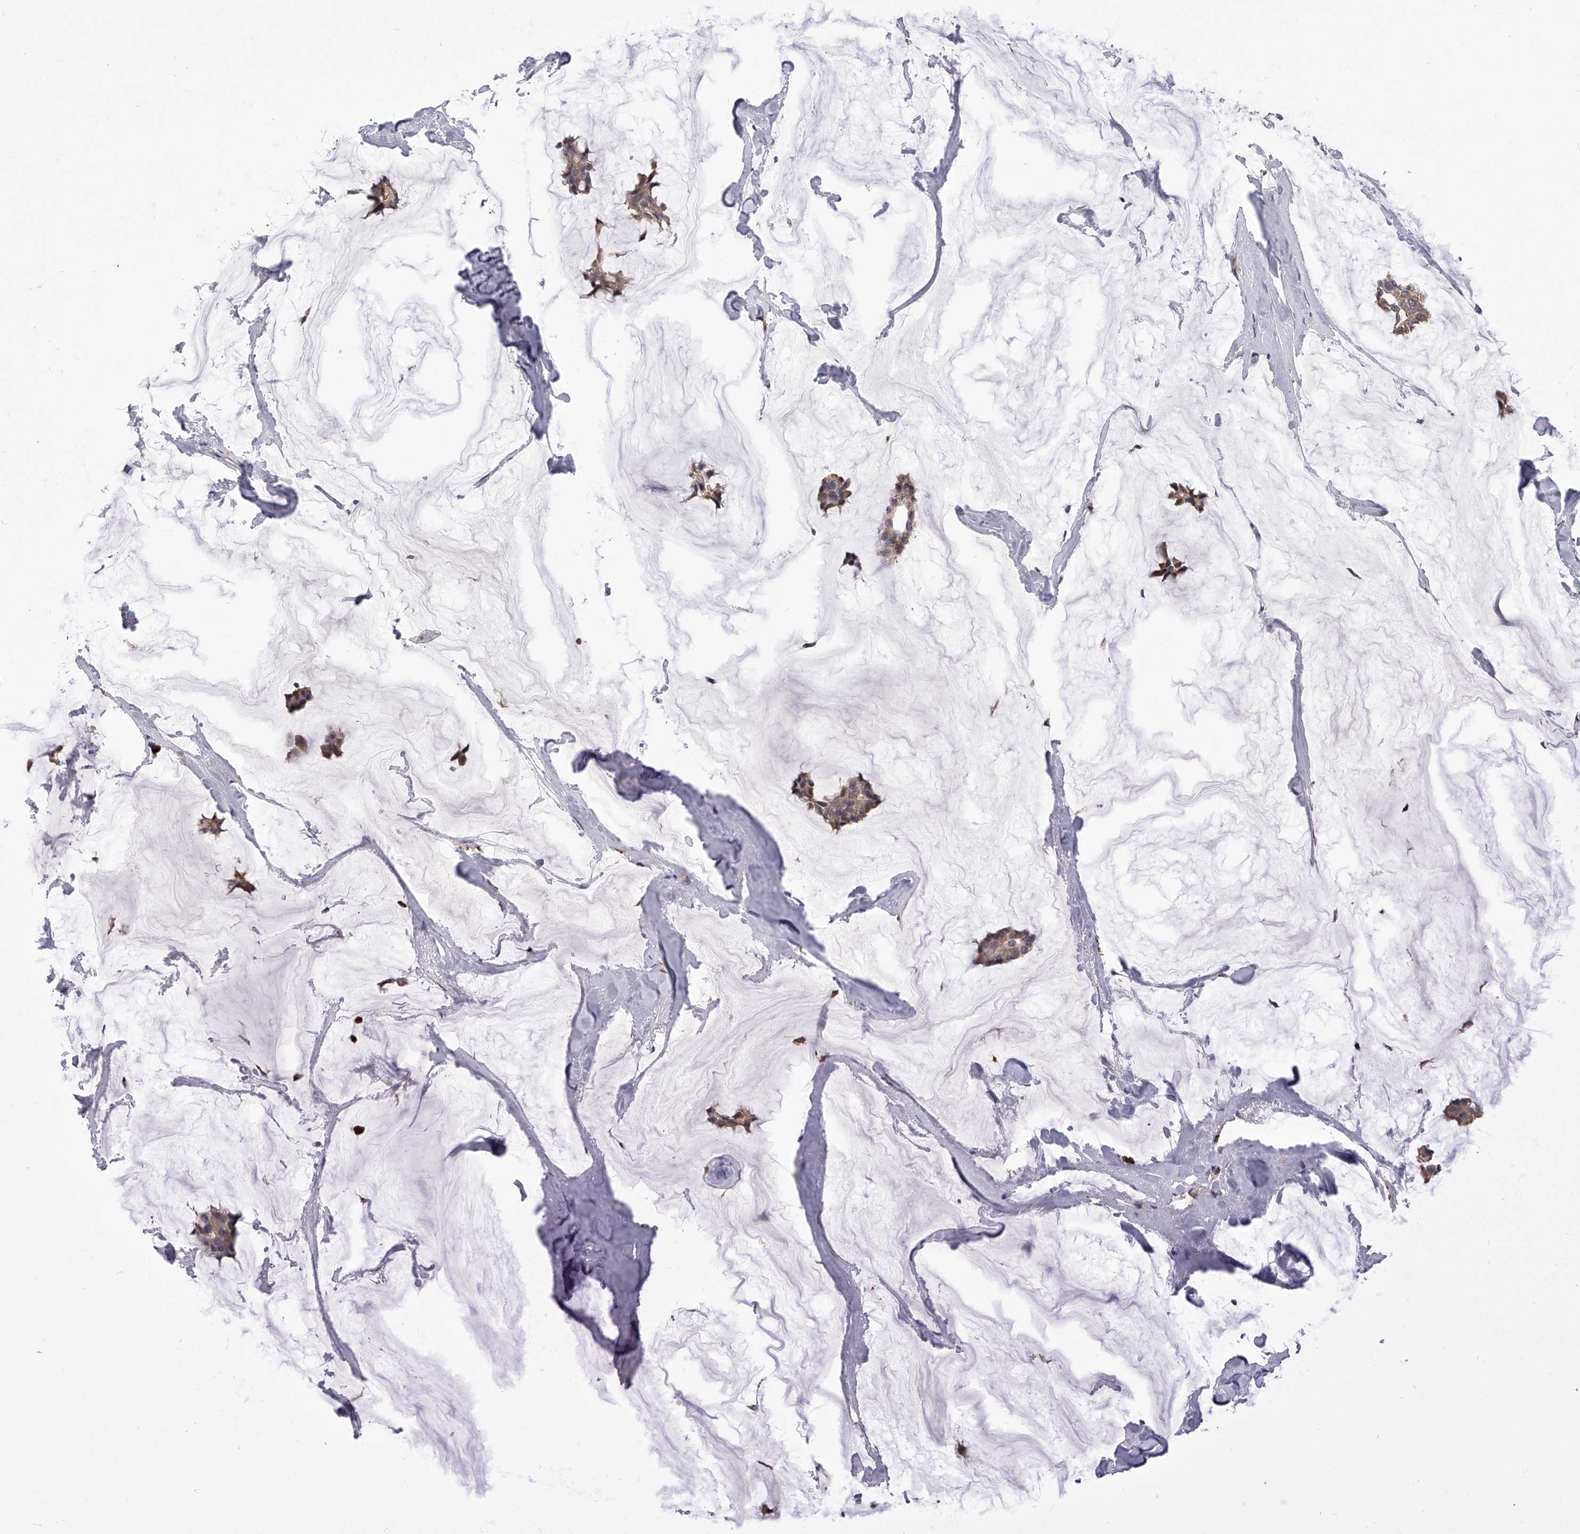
{"staining": {"intensity": "weak", "quantity": "25%-75%", "location": "cytoplasmic/membranous"}, "tissue": "breast cancer", "cell_type": "Tumor cells", "image_type": "cancer", "snomed": [{"axis": "morphology", "description": "Duct carcinoma"}, {"axis": "topography", "description": "Breast"}], "caption": "Breast cancer stained with IHC reveals weak cytoplasmic/membranous expression in about 25%-75% of tumor cells.", "gene": "PAN3", "patient": {"sex": "female", "age": 93}}